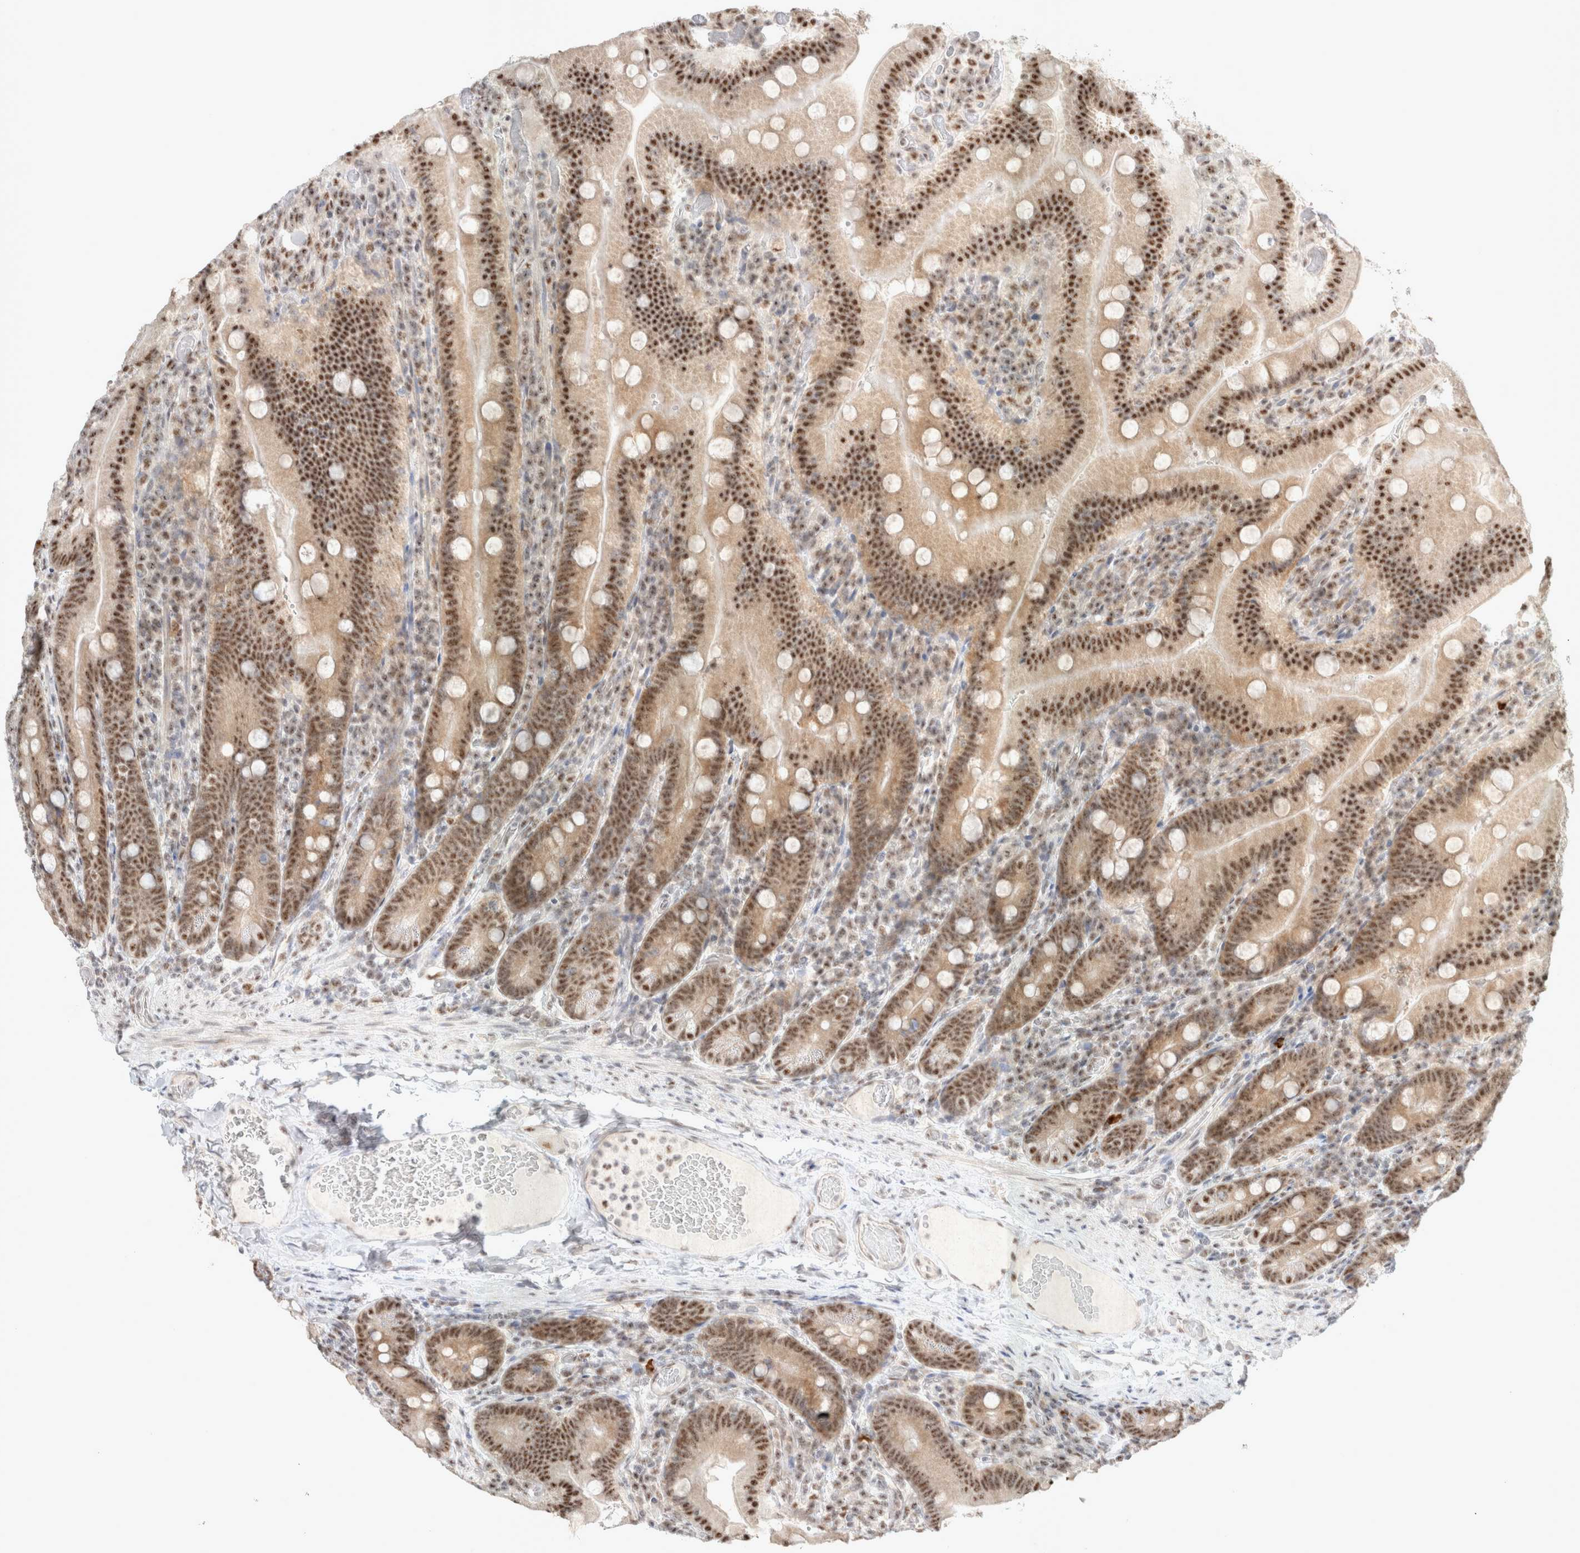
{"staining": {"intensity": "strong", "quantity": ">75%", "location": "cytoplasmic/membranous,nuclear"}, "tissue": "duodenum", "cell_type": "Glandular cells", "image_type": "normal", "snomed": [{"axis": "morphology", "description": "Normal tissue, NOS"}, {"axis": "topography", "description": "Duodenum"}], "caption": "This image reveals immunohistochemistry staining of normal human duodenum, with high strong cytoplasmic/membranous,nuclear positivity in about >75% of glandular cells.", "gene": "TRMT12", "patient": {"sex": "female", "age": 62}}